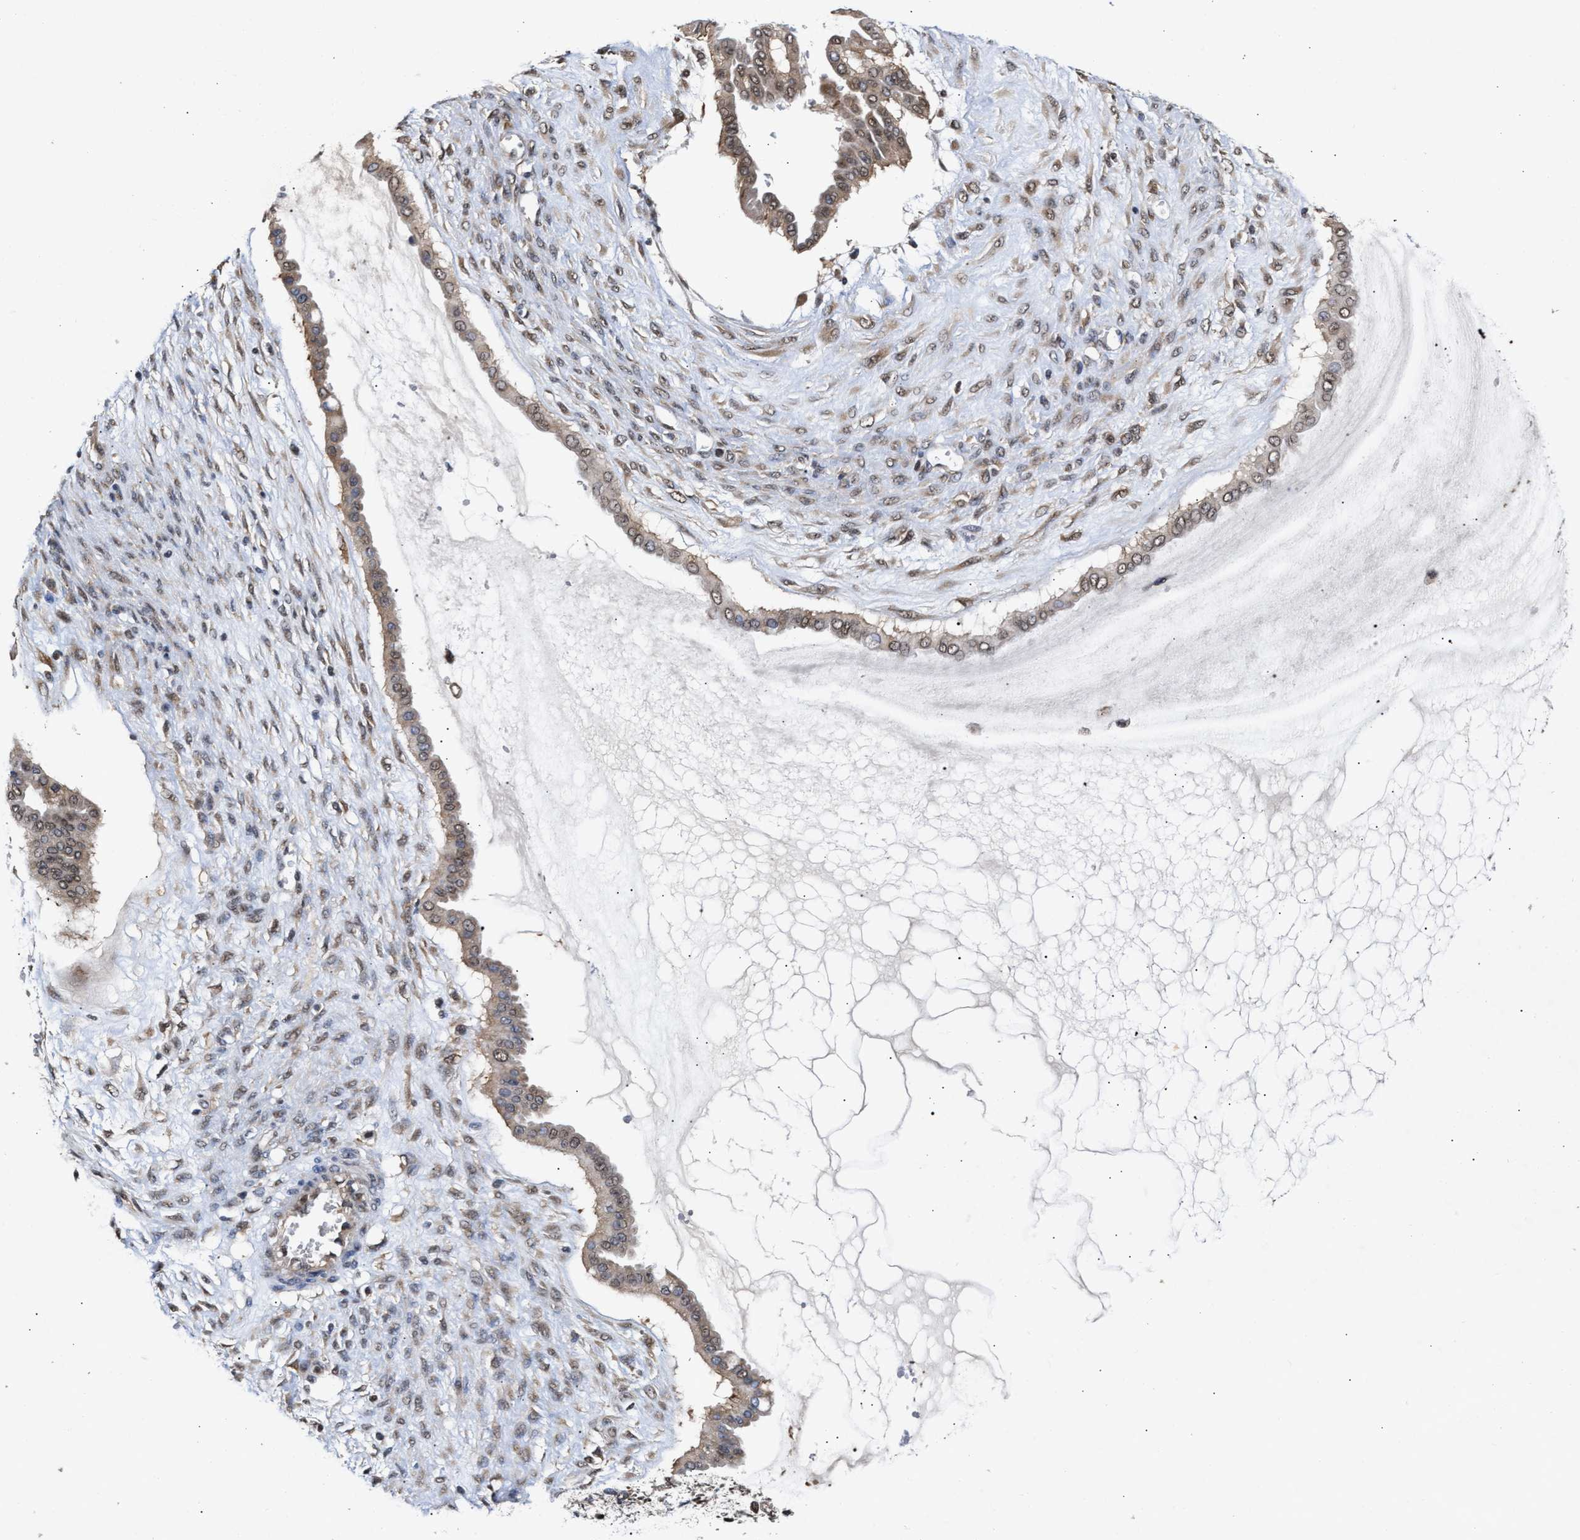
{"staining": {"intensity": "moderate", "quantity": ">75%", "location": "cytoplasmic/membranous,nuclear"}, "tissue": "ovarian cancer", "cell_type": "Tumor cells", "image_type": "cancer", "snomed": [{"axis": "morphology", "description": "Cystadenocarcinoma, mucinous, NOS"}, {"axis": "topography", "description": "Ovary"}], "caption": "A brown stain highlights moderate cytoplasmic/membranous and nuclear expression of a protein in human ovarian cancer tumor cells.", "gene": "CLIP2", "patient": {"sex": "female", "age": 73}}